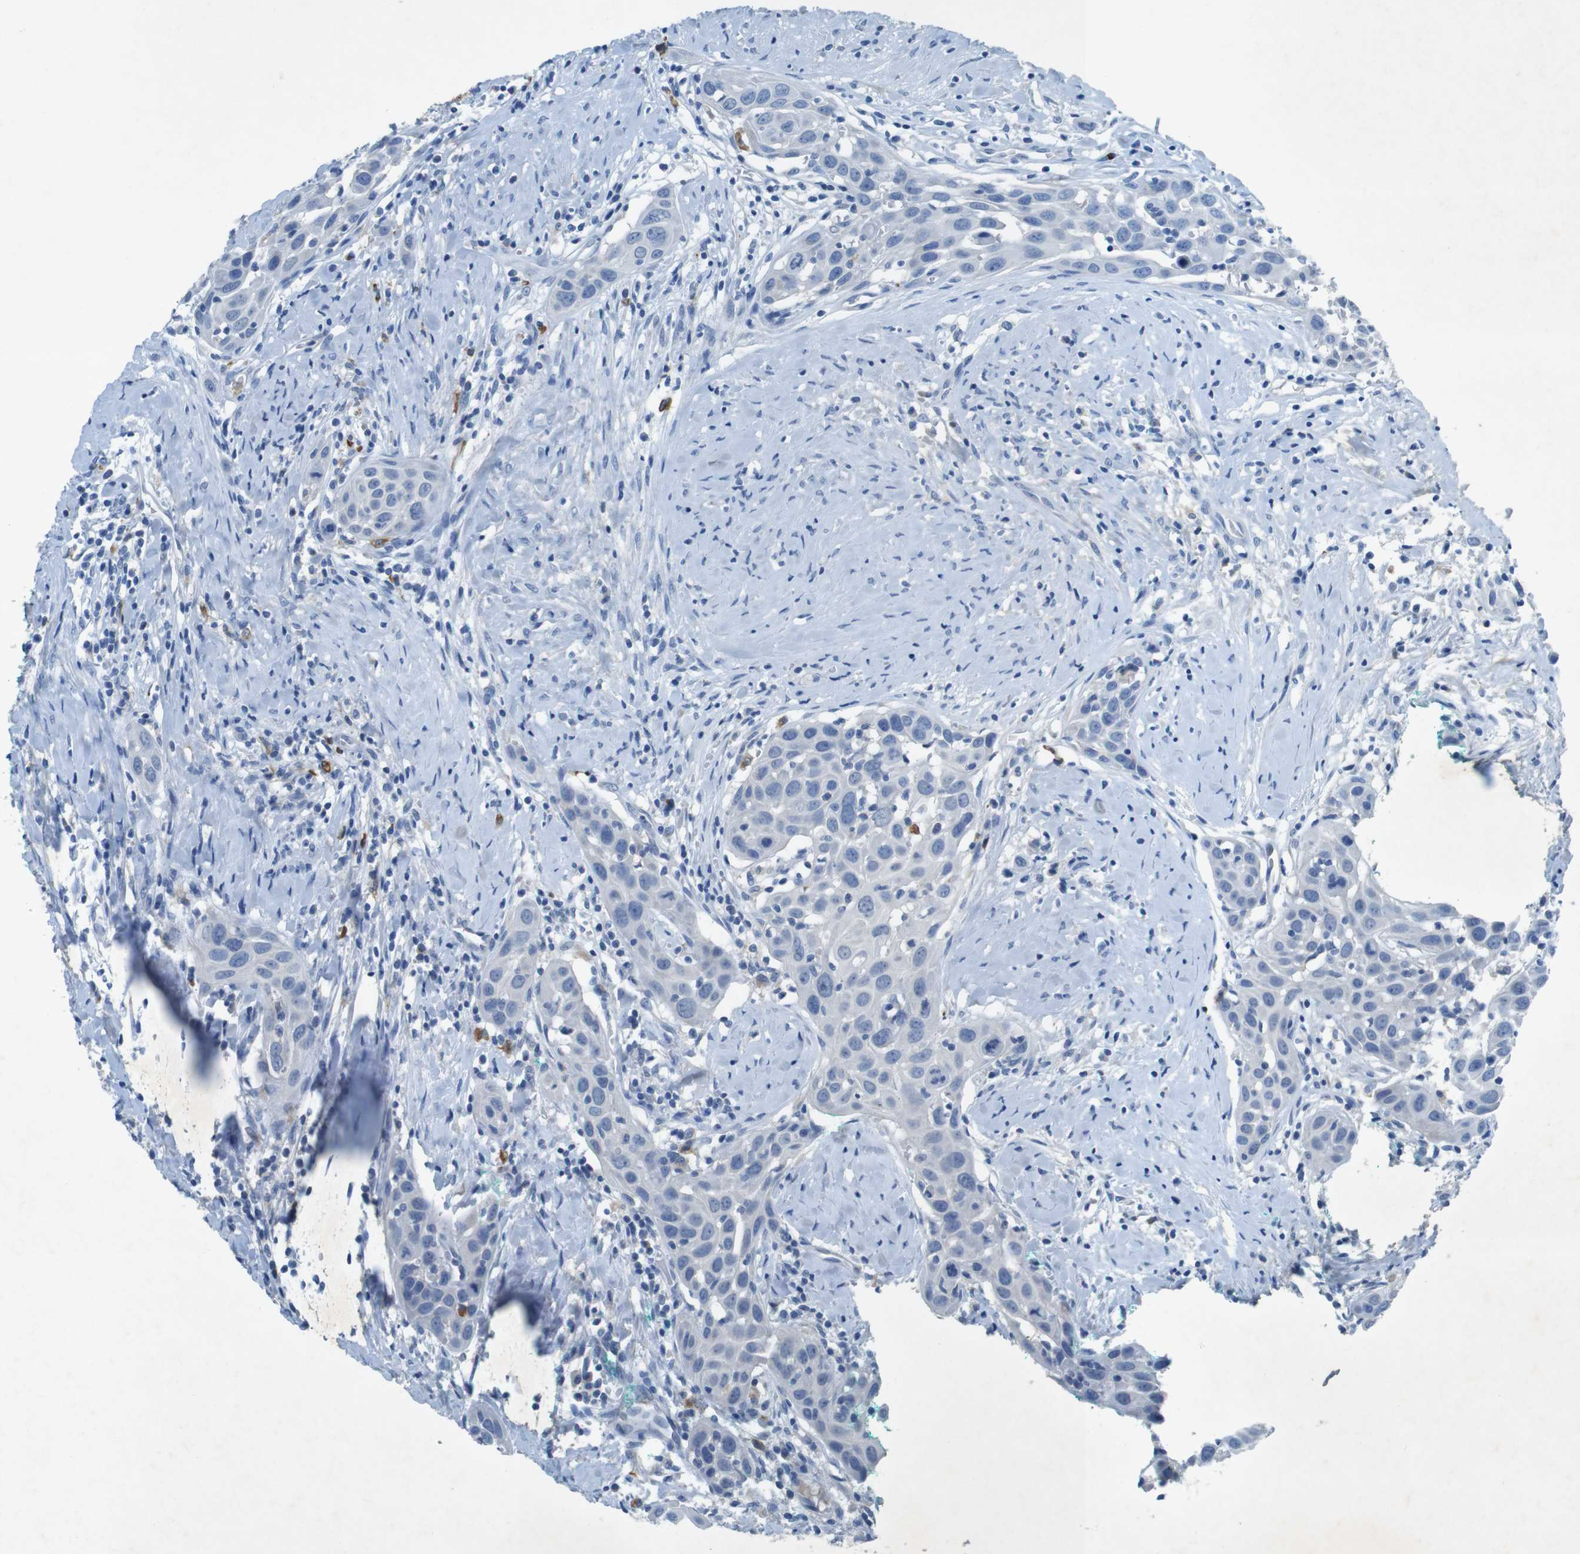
{"staining": {"intensity": "negative", "quantity": "none", "location": "none"}, "tissue": "head and neck cancer", "cell_type": "Tumor cells", "image_type": "cancer", "snomed": [{"axis": "morphology", "description": "Squamous cell carcinoma, NOS"}, {"axis": "topography", "description": "Oral tissue"}, {"axis": "topography", "description": "Head-Neck"}], "caption": "Photomicrograph shows no protein expression in tumor cells of head and neck cancer tissue.", "gene": "CD320", "patient": {"sex": "female", "age": 50}}